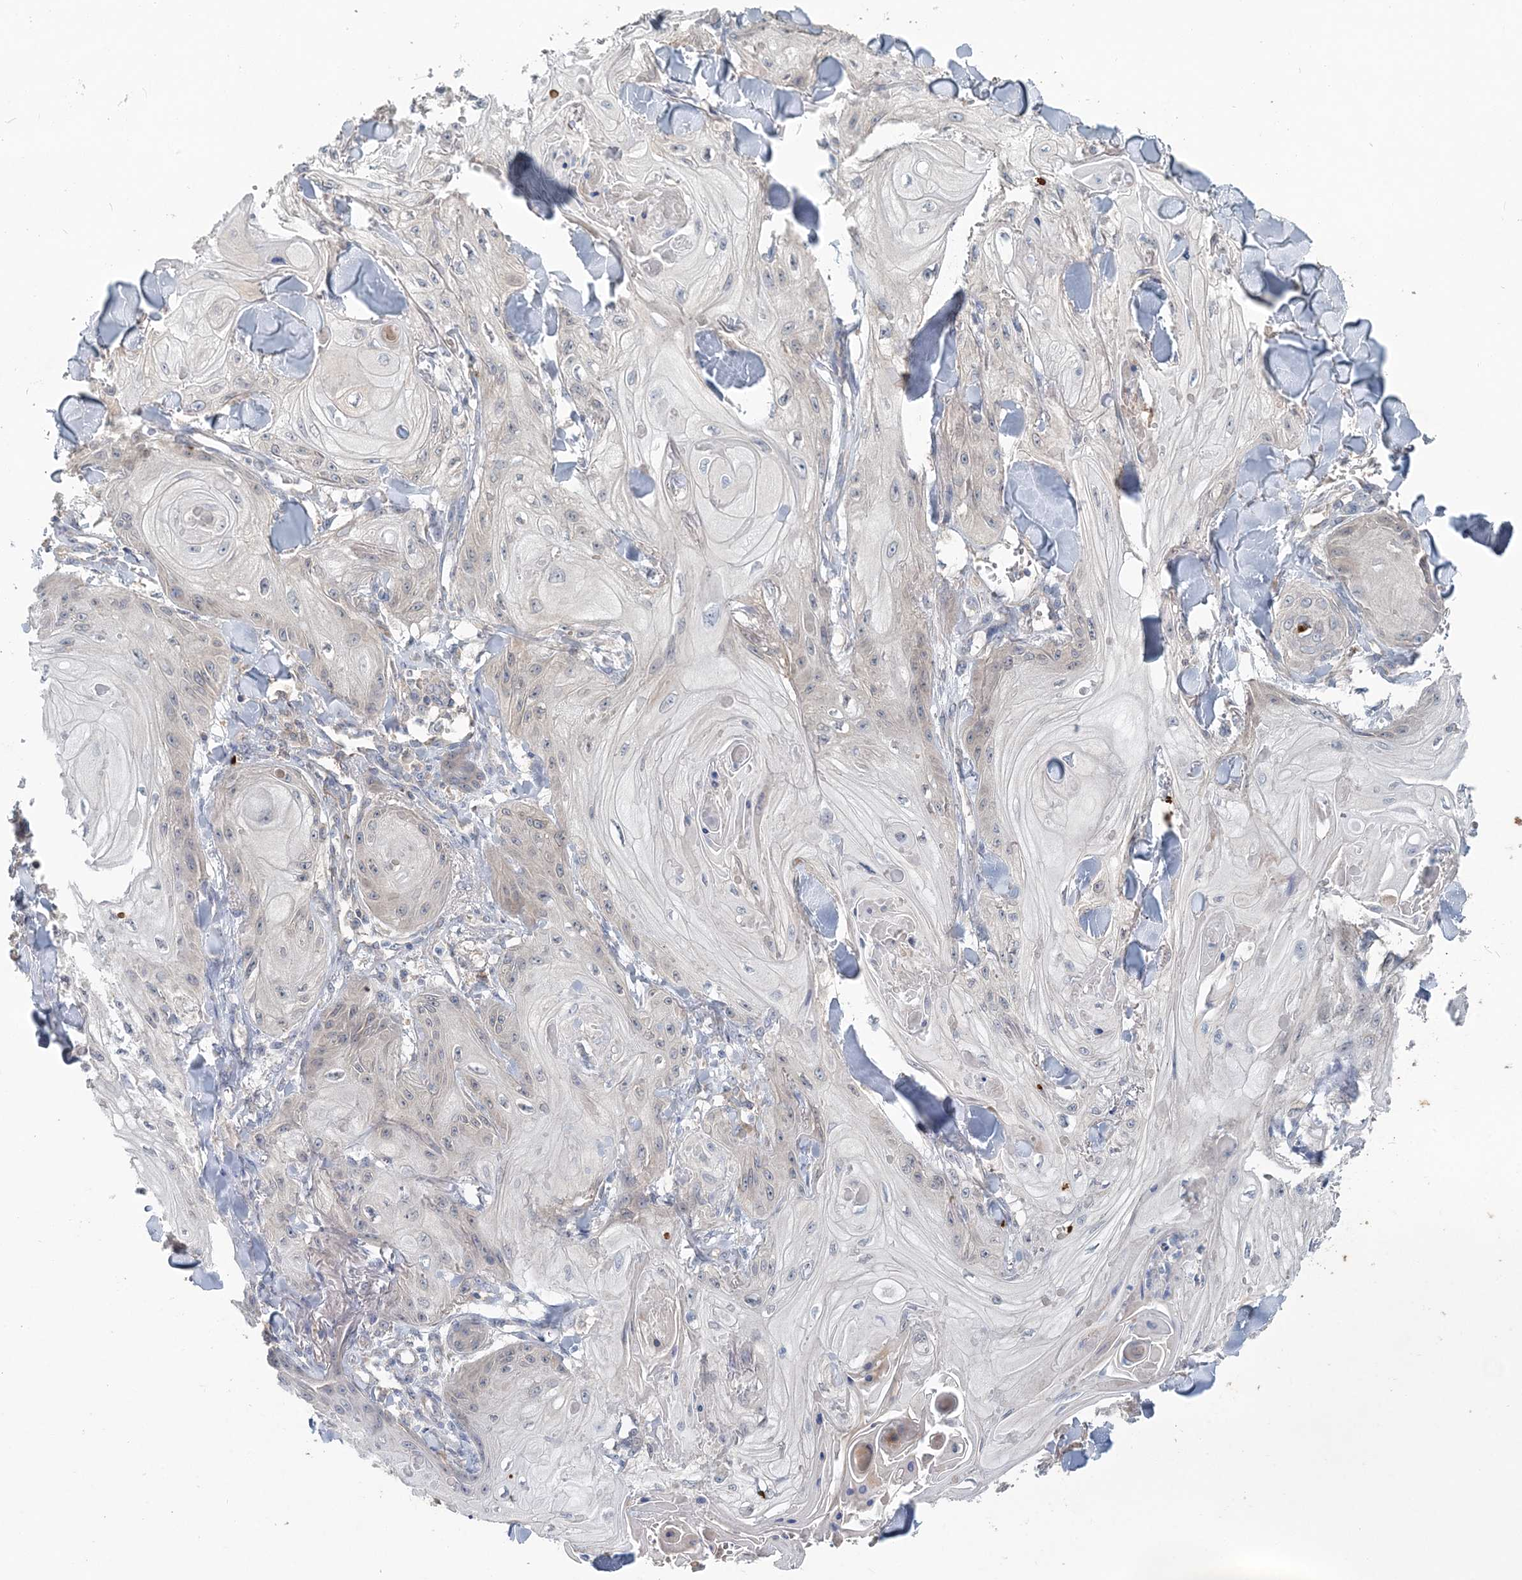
{"staining": {"intensity": "negative", "quantity": "none", "location": "none"}, "tissue": "skin cancer", "cell_type": "Tumor cells", "image_type": "cancer", "snomed": [{"axis": "morphology", "description": "Squamous cell carcinoma, NOS"}, {"axis": "topography", "description": "Skin"}], "caption": "Tumor cells show no significant protein staining in skin cancer (squamous cell carcinoma).", "gene": "RNF25", "patient": {"sex": "male", "age": 74}}